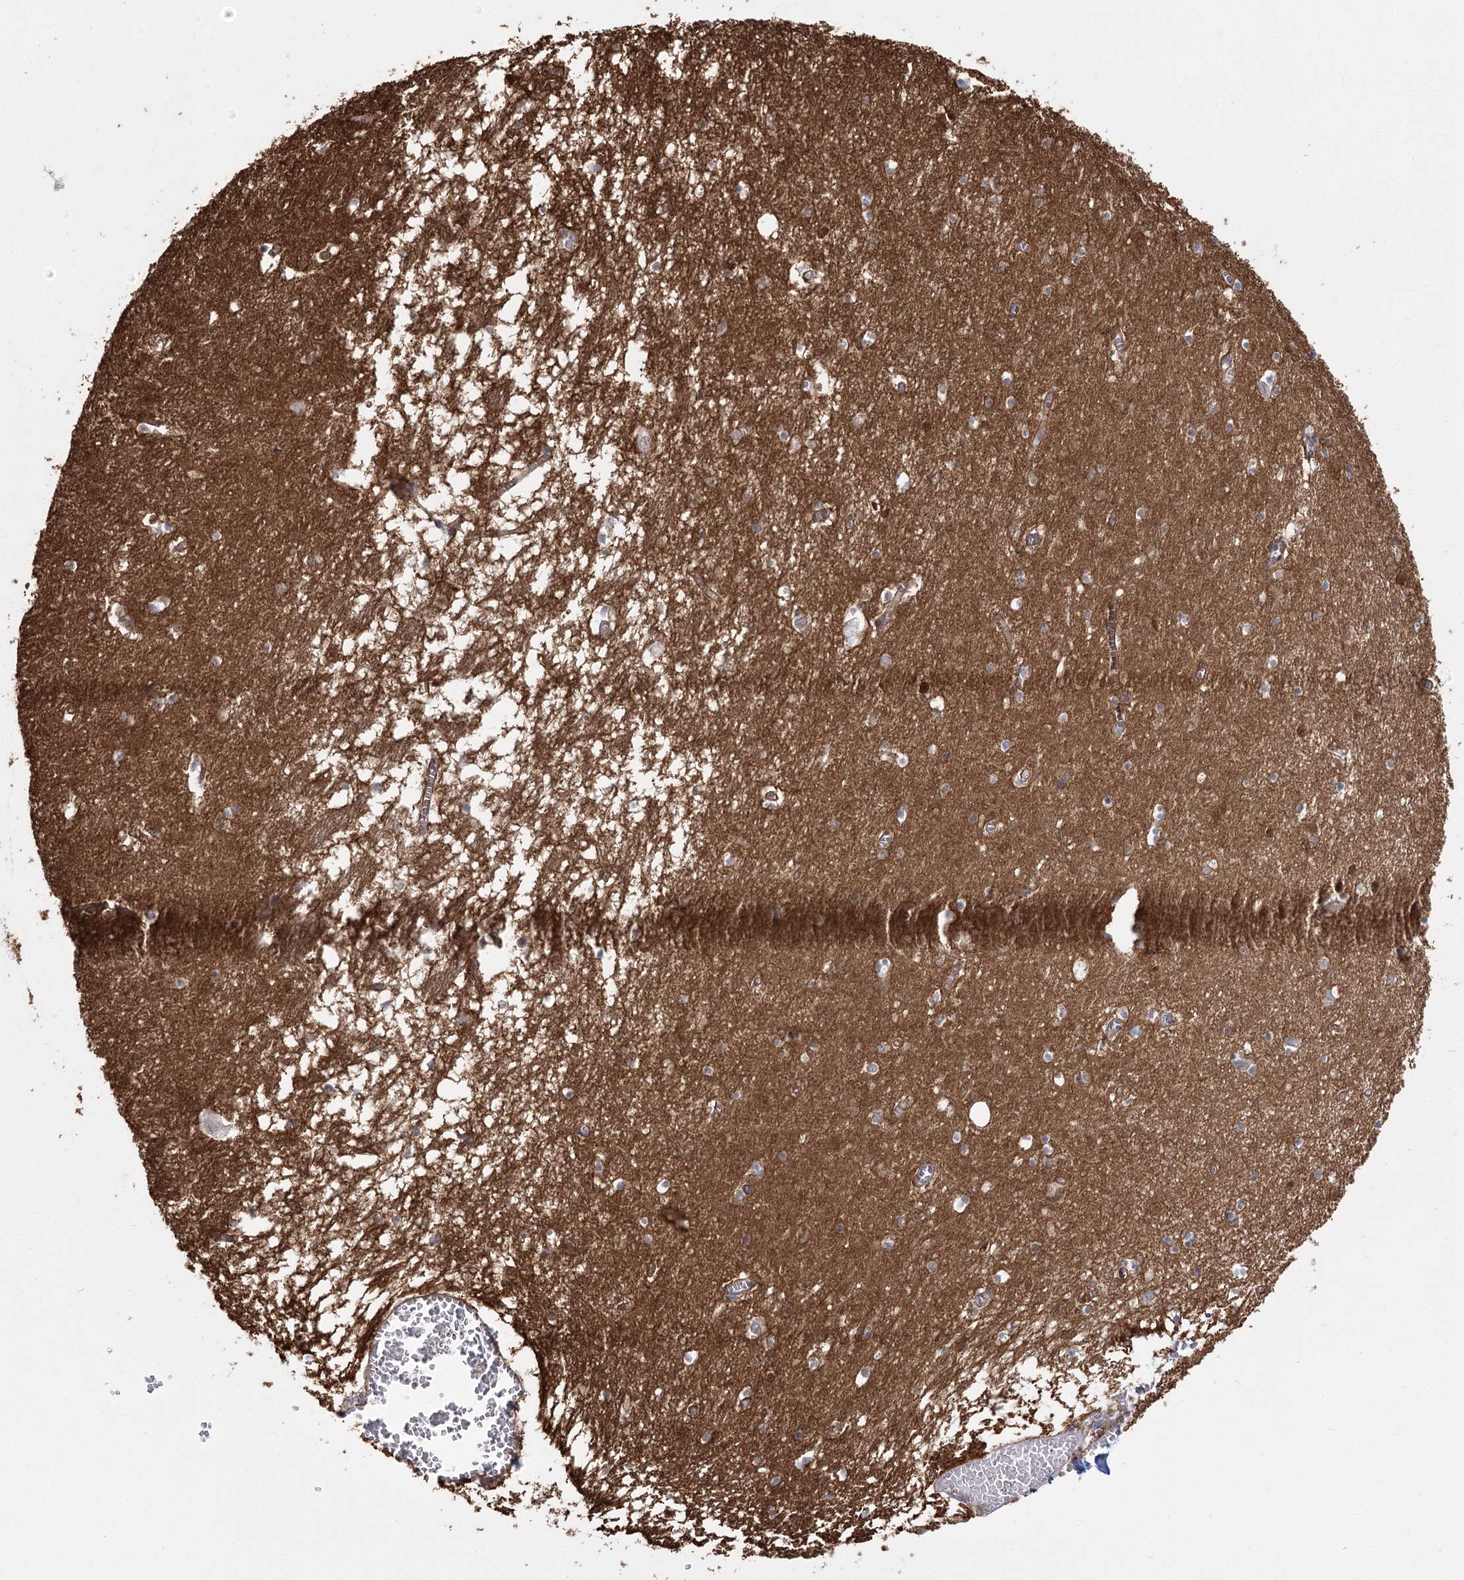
{"staining": {"intensity": "negative", "quantity": "none", "location": "none"}, "tissue": "hippocampus", "cell_type": "Glial cells", "image_type": "normal", "snomed": [{"axis": "morphology", "description": "Normal tissue, NOS"}, {"axis": "topography", "description": "Hippocampus"}], "caption": "IHC photomicrograph of normal human hippocampus stained for a protein (brown), which reveals no staining in glial cells.", "gene": "RPP14", "patient": {"sex": "male", "age": 70}}